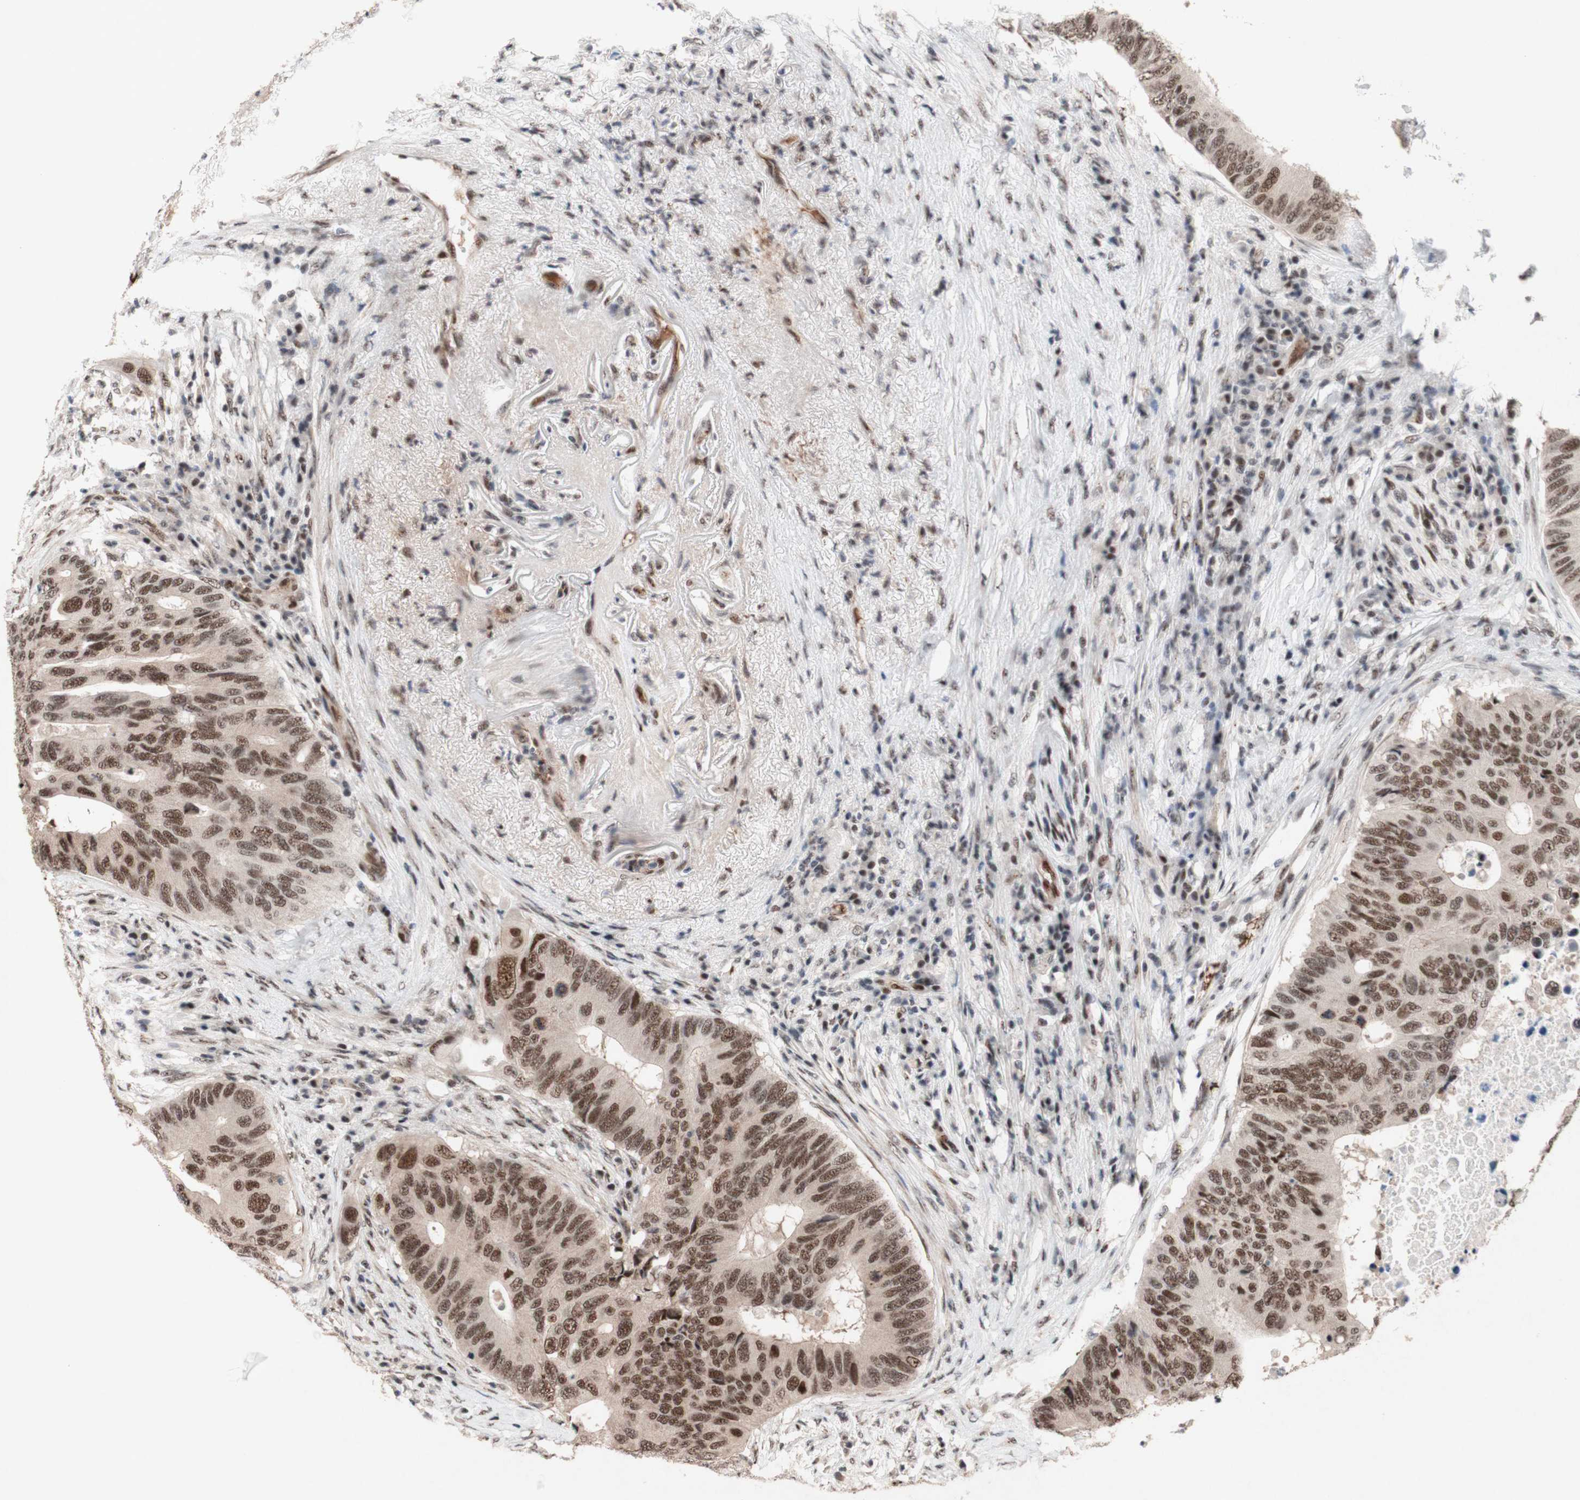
{"staining": {"intensity": "moderate", "quantity": ">75%", "location": "nuclear"}, "tissue": "colorectal cancer", "cell_type": "Tumor cells", "image_type": "cancer", "snomed": [{"axis": "morphology", "description": "Adenocarcinoma, NOS"}, {"axis": "topography", "description": "Colon"}], "caption": "Protein staining of adenocarcinoma (colorectal) tissue demonstrates moderate nuclear positivity in approximately >75% of tumor cells. Using DAB (brown) and hematoxylin (blue) stains, captured at high magnification using brightfield microscopy.", "gene": "TLE1", "patient": {"sex": "male", "age": 71}}